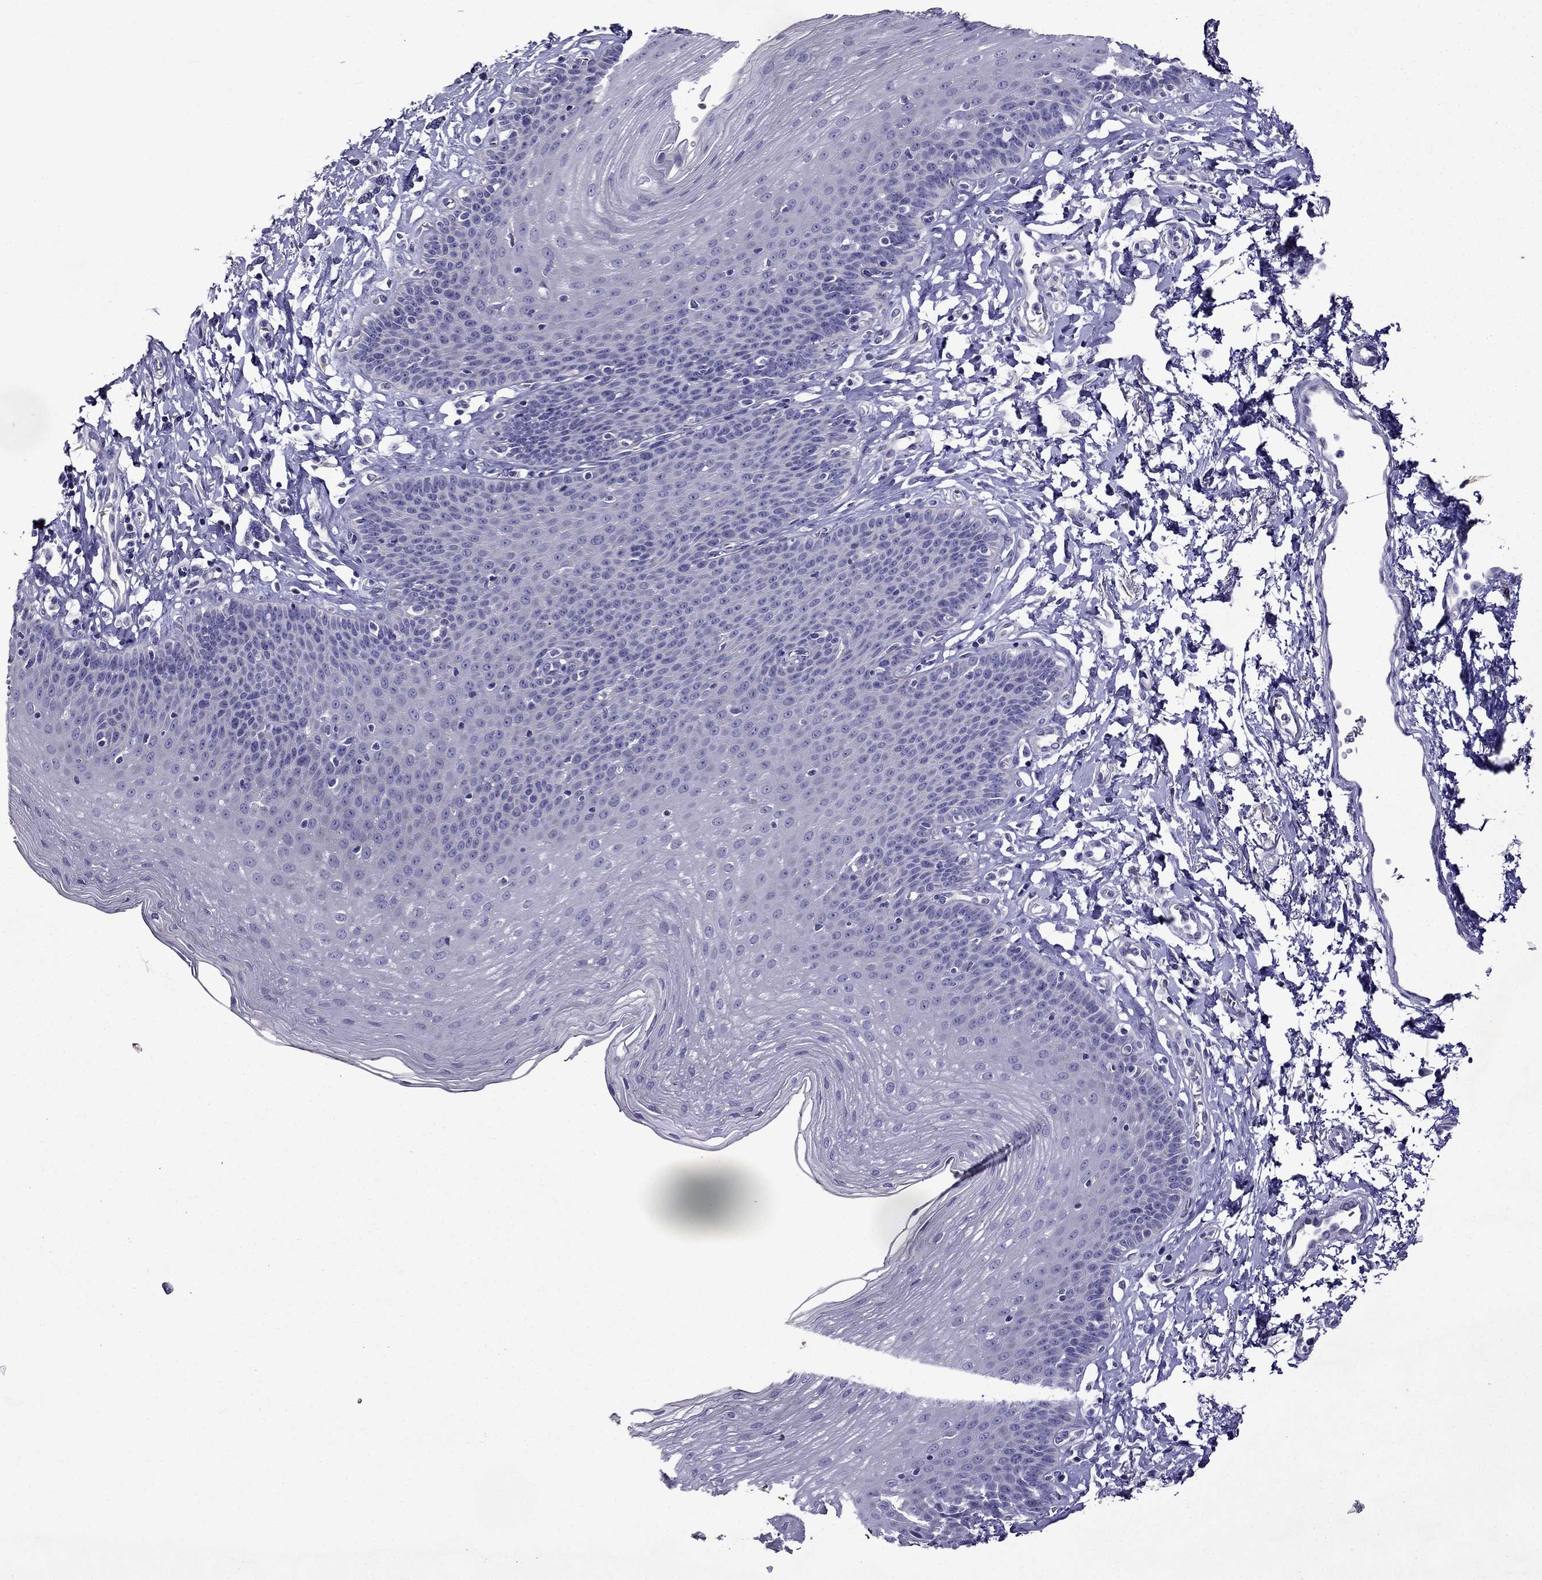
{"staining": {"intensity": "negative", "quantity": "none", "location": "none"}, "tissue": "esophagus", "cell_type": "Squamous epithelial cells", "image_type": "normal", "snomed": [{"axis": "morphology", "description": "Normal tissue, NOS"}, {"axis": "topography", "description": "Esophagus"}], "caption": "The photomicrograph shows no significant staining in squamous epithelial cells of esophagus. (DAB (3,3'-diaminobenzidine) immunohistochemistry (IHC) with hematoxylin counter stain).", "gene": "TDRD1", "patient": {"sex": "female", "age": 81}}